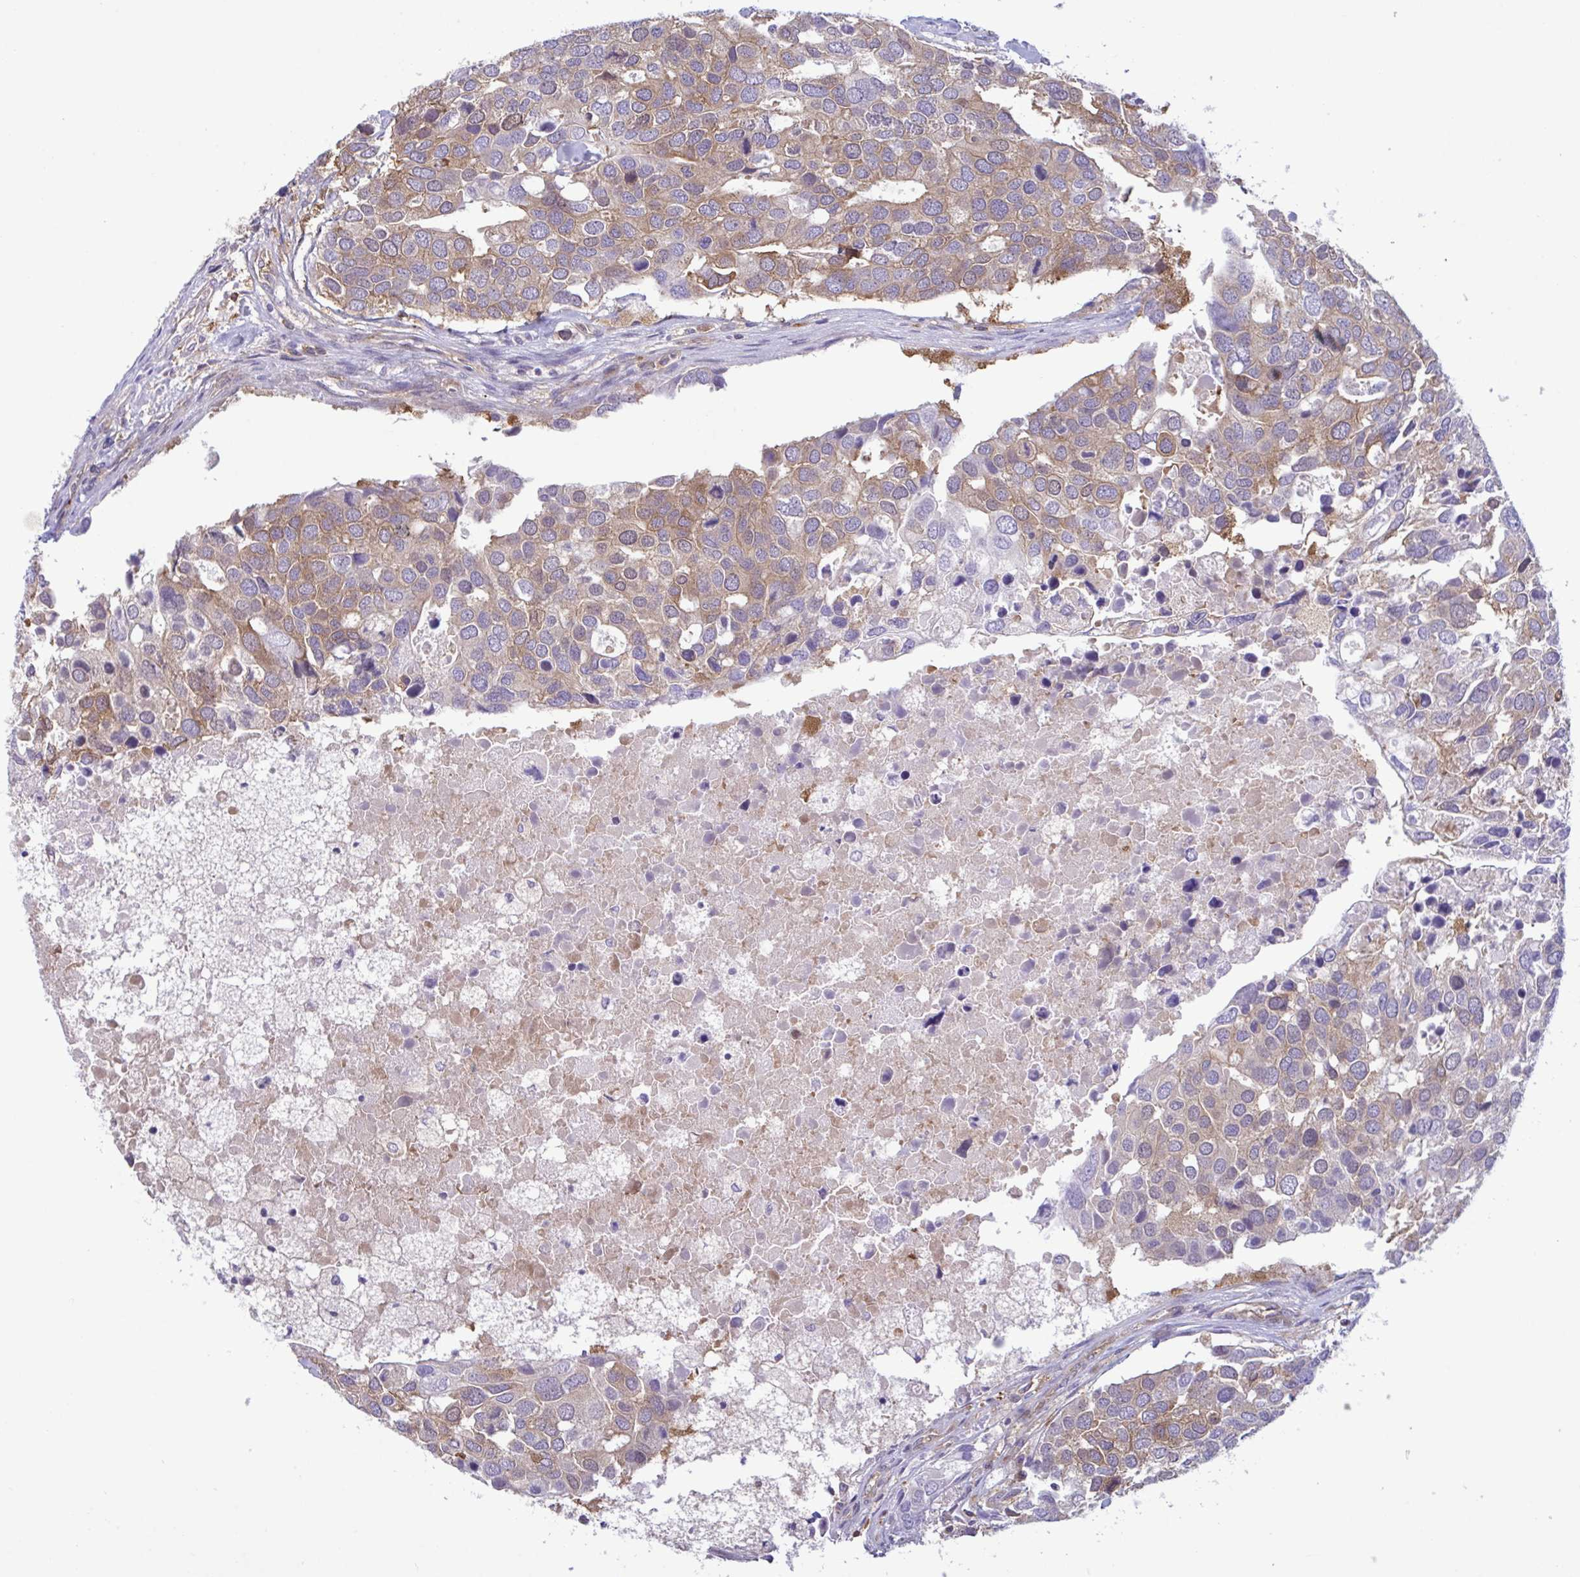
{"staining": {"intensity": "weak", "quantity": "25%-75%", "location": "cytoplasmic/membranous"}, "tissue": "breast cancer", "cell_type": "Tumor cells", "image_type": "cancer", "snomed": [{"axis": "morphology", "description": "Duct carcinoma"}, {"axis": "topography", "description": "Breast"}], "caption": "Brown immunohistochemical staining in human breast cancer (intraductal carcinoma) exhibits weak cytoplasmic/membranous staining in about 25%-75% of tumor cells. The protein of interest is stained brown, and the nuclei are stained in blue (DAB (3,3'-diaminobenzidine) IHC with brightfield microscopy, high magnification).", "gene": "TSC22D3", "patient": {"sex": "female", "age": 83}}